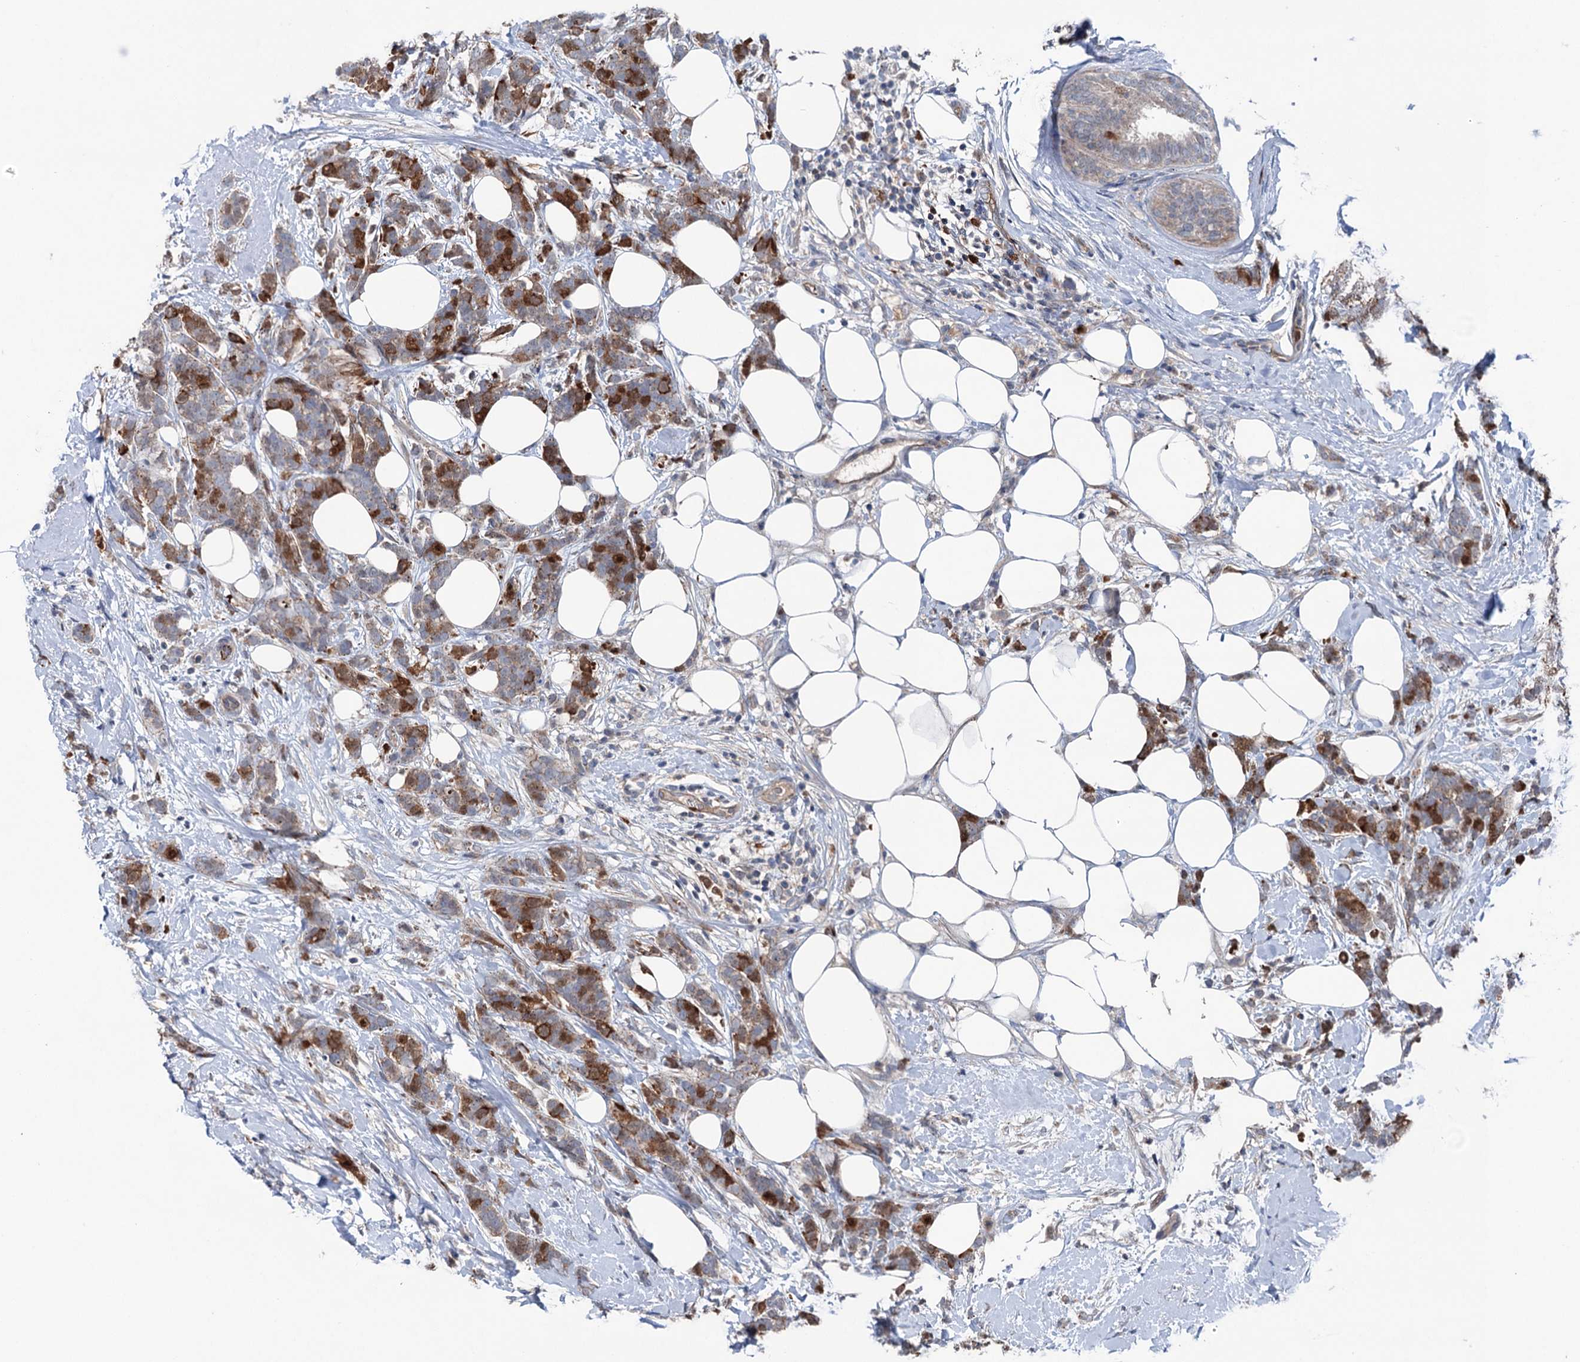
{"staining": {"intensity": "strong", "quantity": ">75%", "location": "cytoplasmic/membranous"}, "tissue": "breast cancer", "cell_type": "Tumor cells", "image_type": "cancer", "snomed": [{"axis": "morphology", "description": "Lobular carcinoma"}, {"axis": "topography", "description": "Breast"}], "caption": "Protein expression analysis of breast cancer (lobular carcinoma) reveals strong cytoplasmic/membranous positivity in about >75% of tumor cells.", "gene": "NCAPD2", "patient": {"sex": "female", "age": 58}}